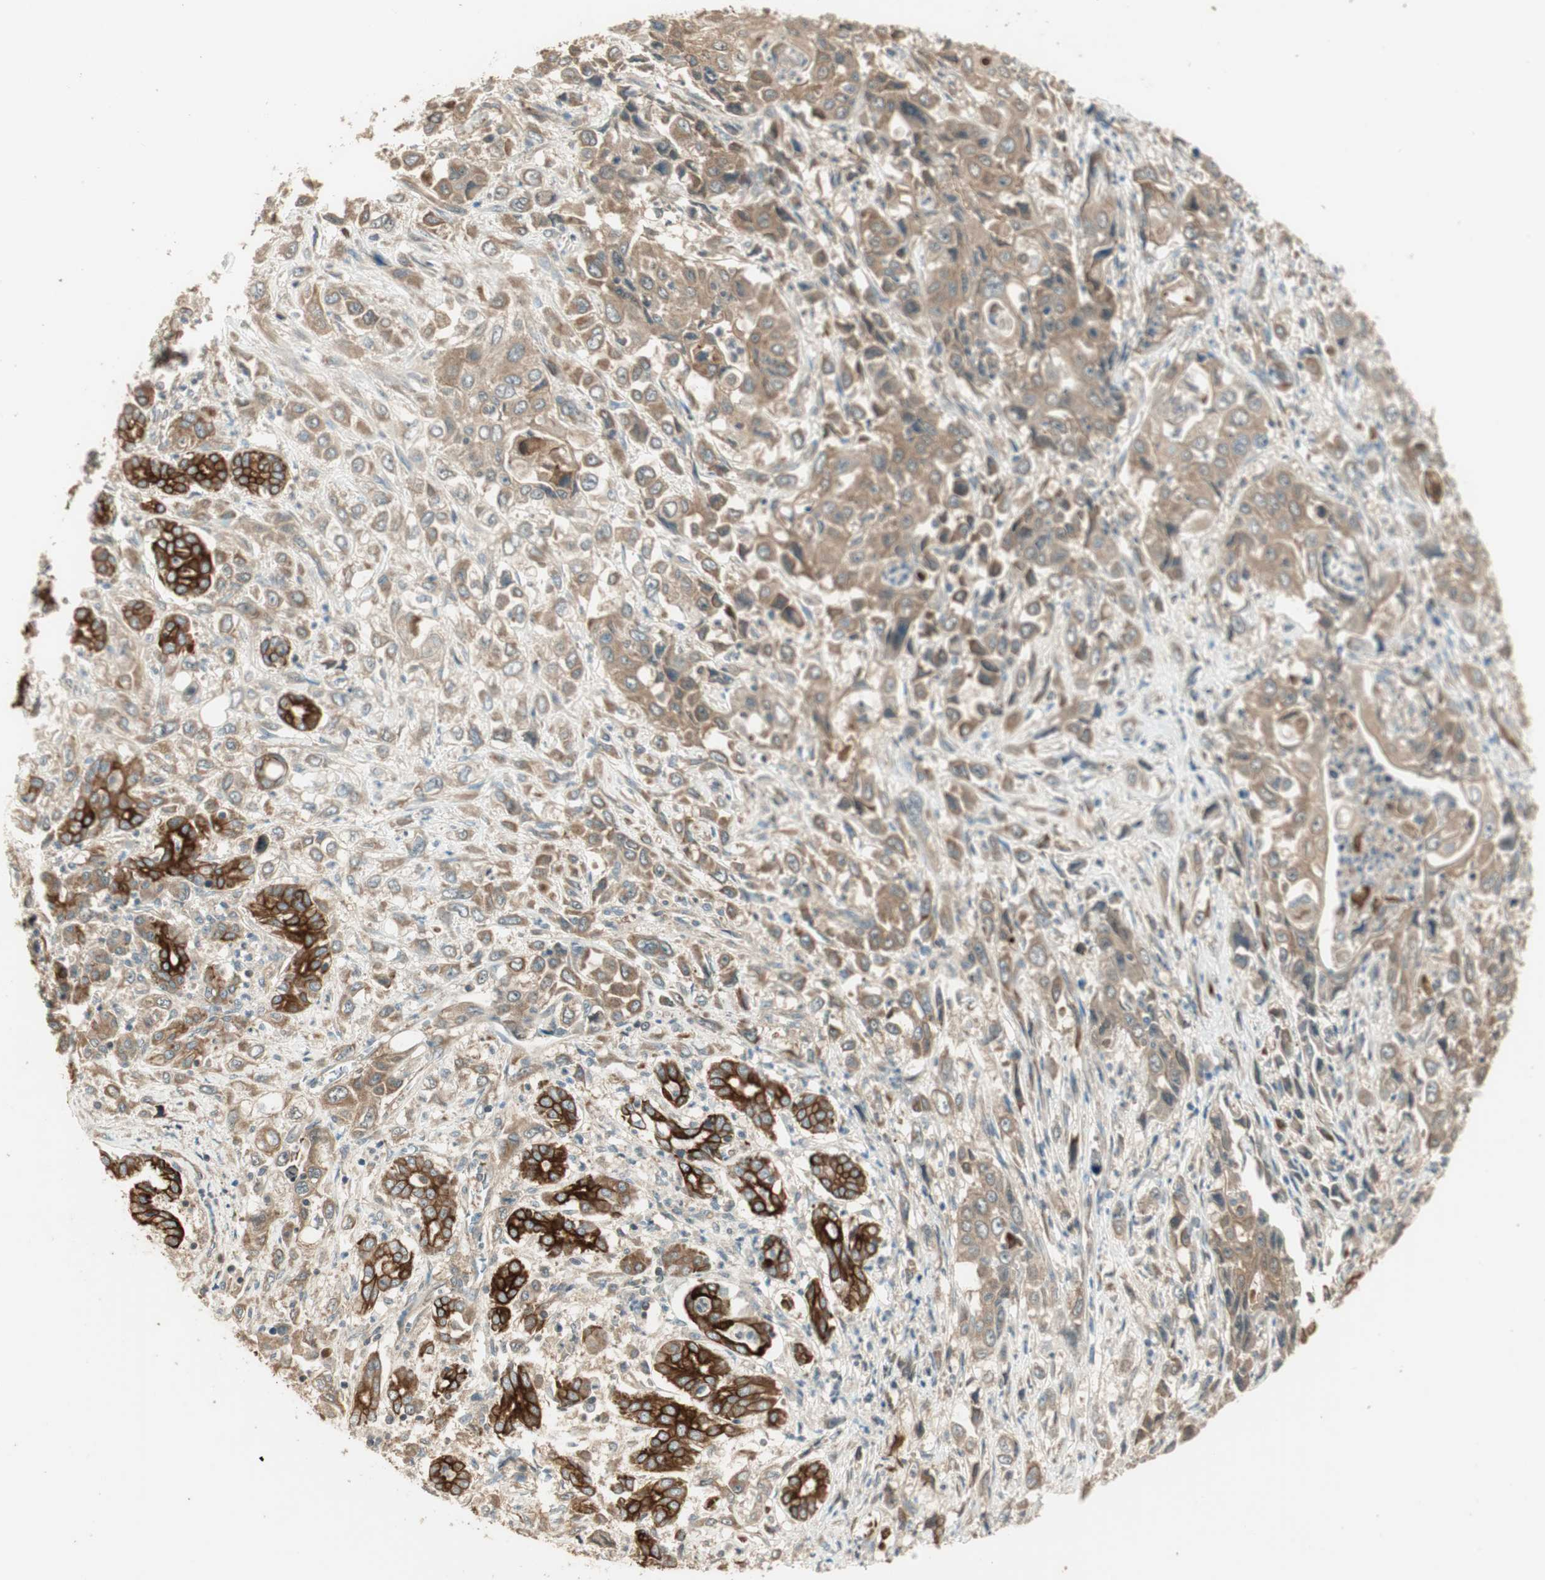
{"staining": {"intensity": "moderate", "quantity": ">75%", "location": "cytoplasmic/membranous"}, "tissue": "pancreatic cancer", "cell_type": "Tumor cells", "image_type": "cancer", "snomed": [{"axis": "morphology", "description": "Adenocarcinoma, NOS"}, {"axis": "topography", "description": "Pancreas"}], "caption": "There is medium levels of moderate cytoplasmic/membranous expression in tumor cells of pancreatic adenocarcinoma, as demonstrated by immunohistochemical staining (brown color).", "gene": "PFDN5", "patient": {"sex": "male", "age": 70}}